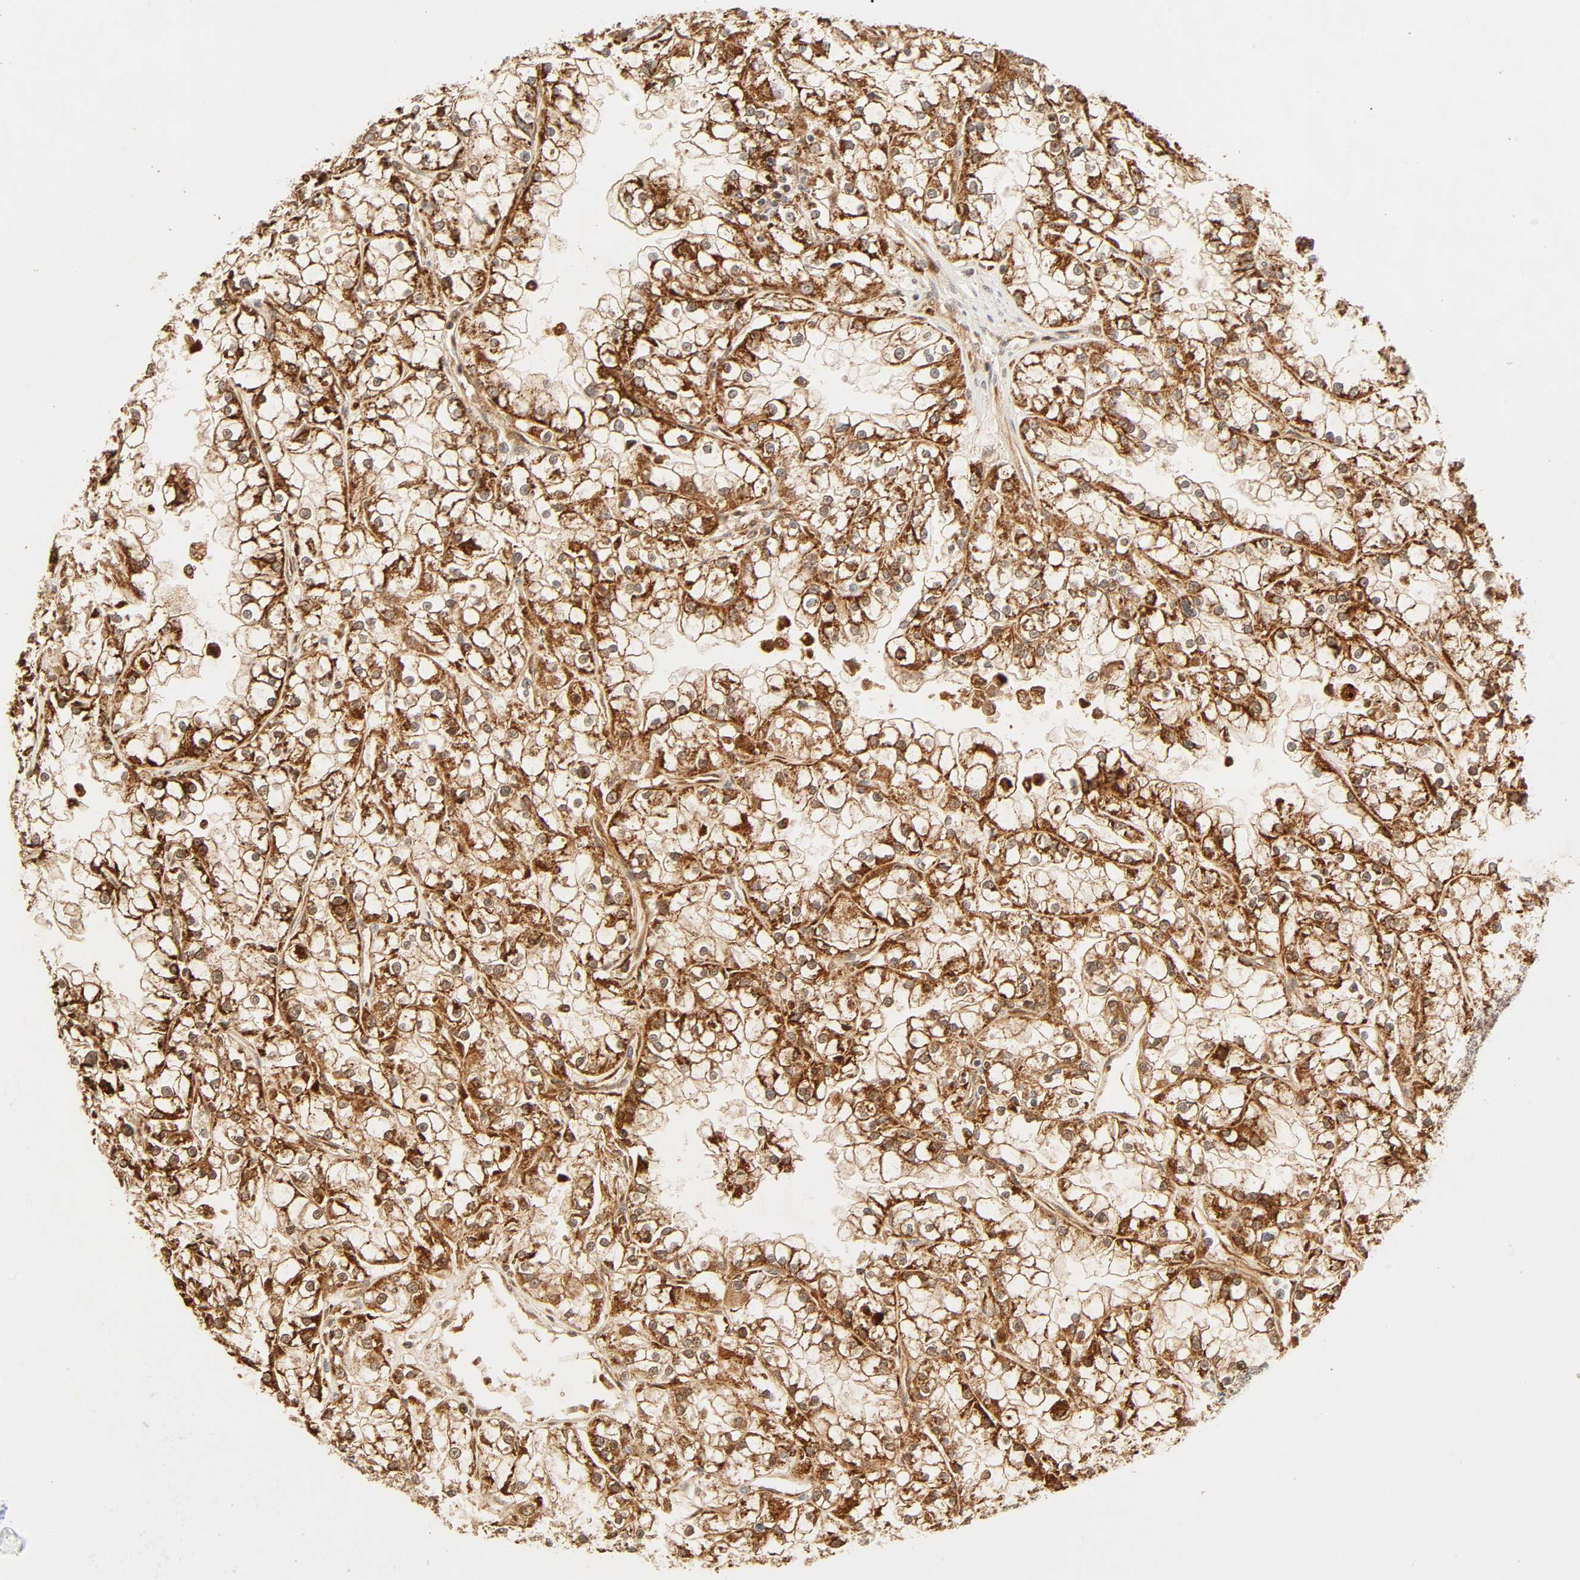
{"staining": {"intensity": "strong", "quantity": ">75%", "location": "cytoplasmic/membranous,nuclear"}, "tissue": "renal cancer", "cell_type": "Tumor cells", "image_type": "cancer", "snomed": [{"axis": "morphology", "description": "Adenocarcinoma, NOS"}, {"axis": "topography", "description": "Kidney"}], "caption": "This is an image of IHC staining of adenocarcinoma (renal), which shows strong expression in the cytoplasmic/membranous and nuclear of tumor cells.", "gene": "MAPK6", "patient": {"sex": "female", "age": 52}}